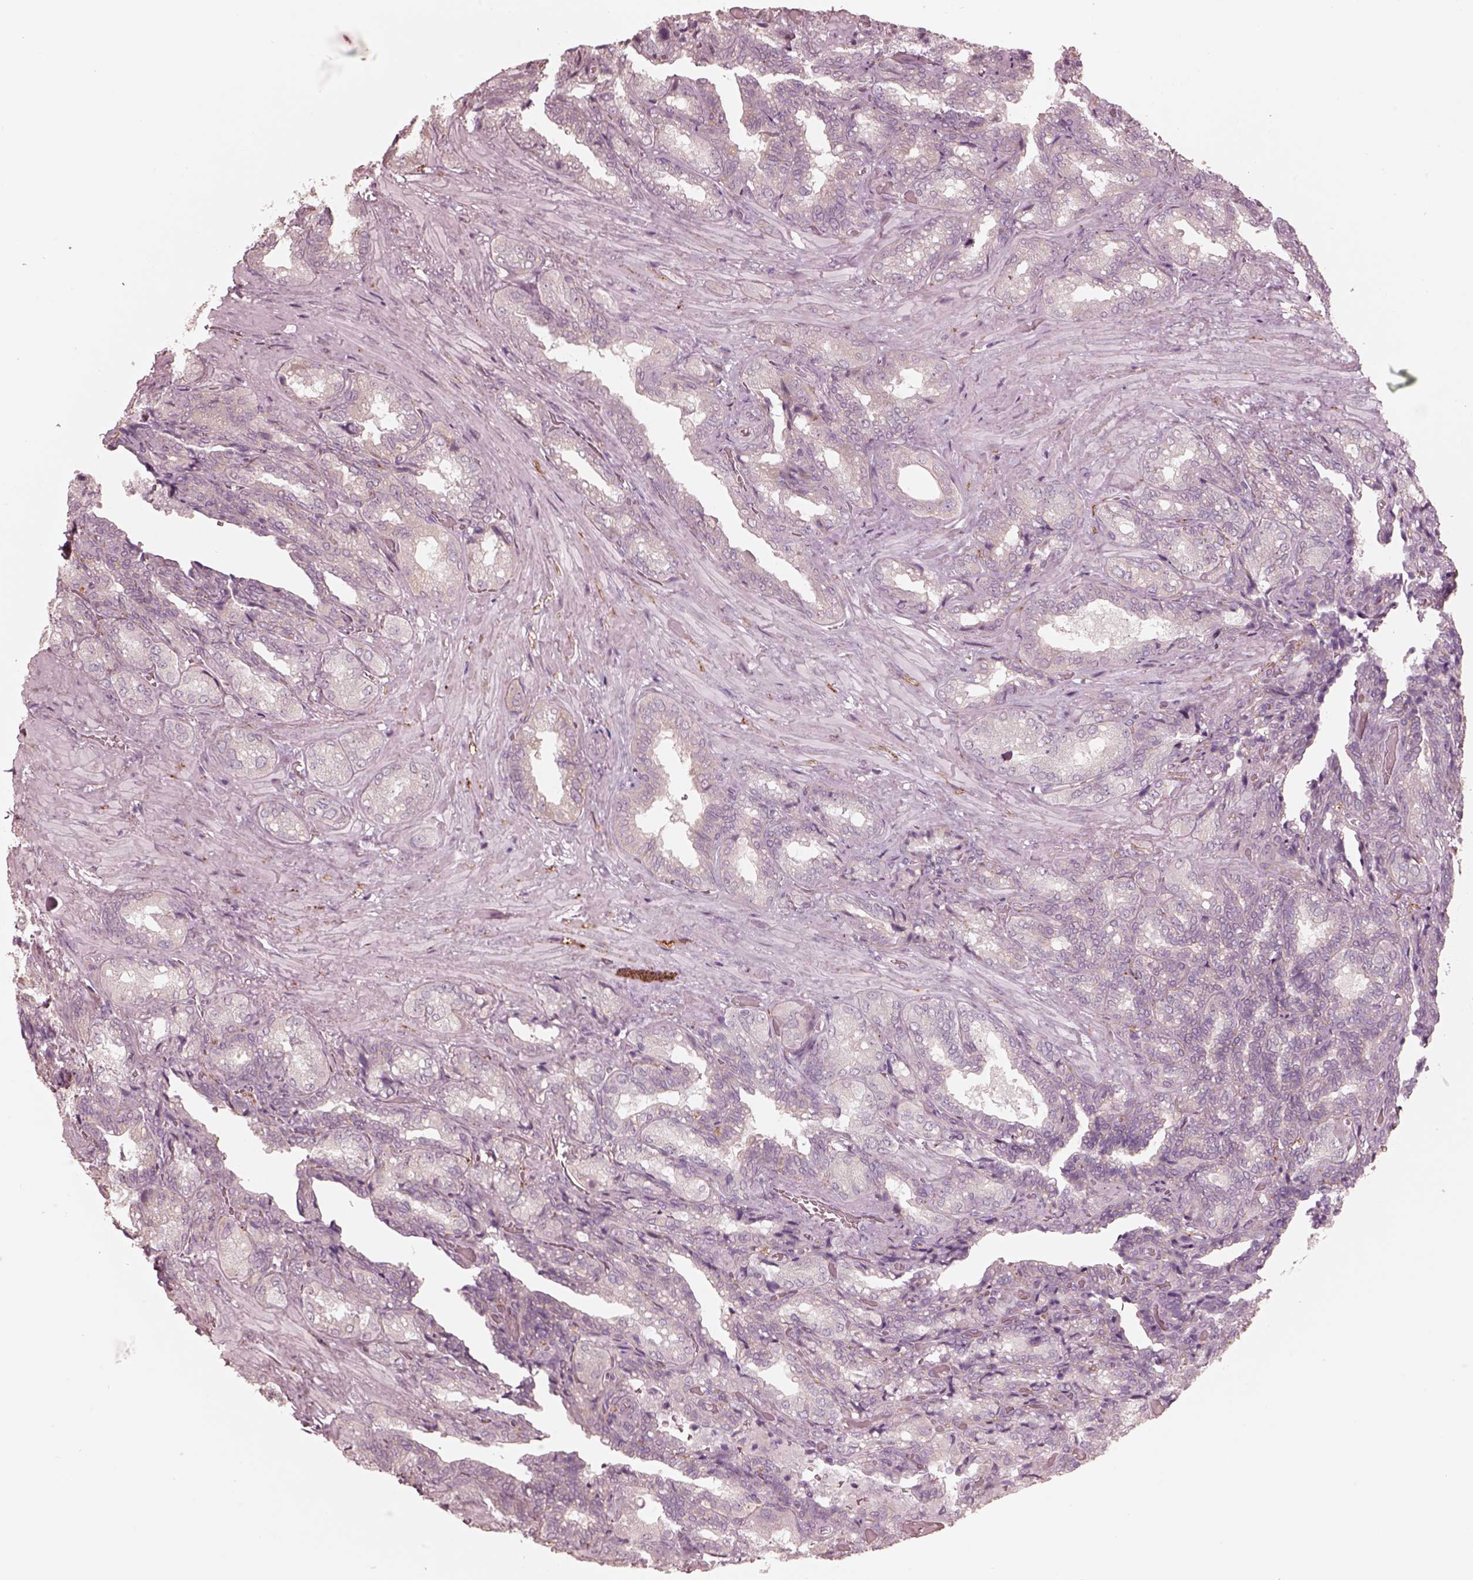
{"staining": {"intensity": "negative", "quantity": "none", "location": "none"}, "tissue": "seminal vesicle", "cell_type": "Glandular cells", "image_type": "normal", "snomed": [{"axis": "morphology", "description": "Normal tissue, NOS"}, {"axis": "topography", "description": "Seminal veicle"}], "caption": "This is a image of IHC staining of benign seminal vesicle, which shows no positivity in glandular cells. Brightfield microscopy of immunohistochemistry (IHC) stained with DAB (3,3'-diaminobenzidine) (brown) and hematoxylin (blue), captured at high magnification.", "gene": "RAB3C", "patient": {"sex": "male", "age": 68}}